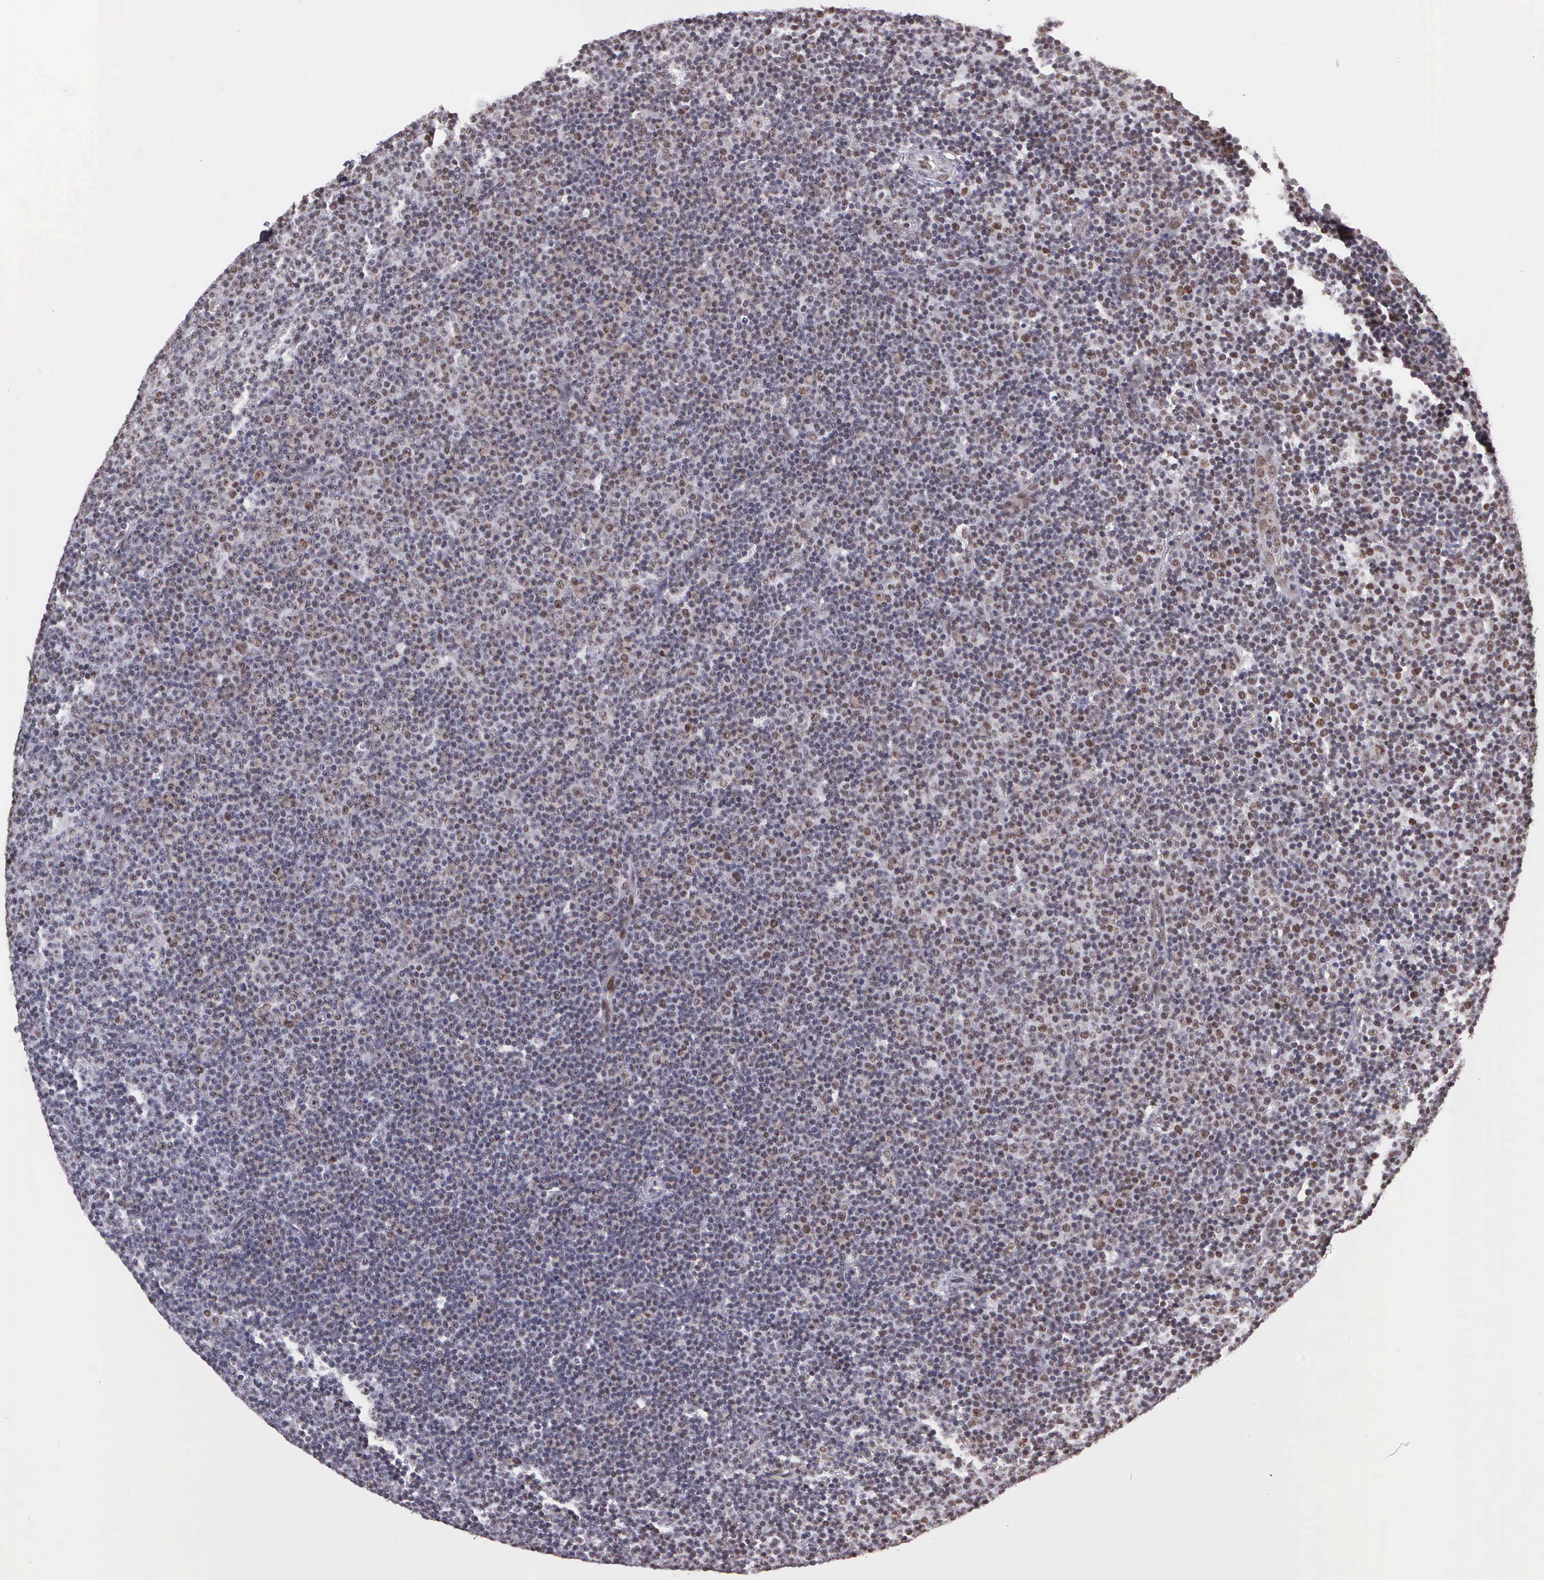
{"staining": {"intensity": "moderate", "quantity": "25%-75%", "location": "nuclear"}, "tissue": "lymphoma", "cell_type": "Tumor cells", "image_type": "cancer", "snomed": [{"axis": "morphology", "description": "Malignant lymphoma, non-Hodgkin's type, Low grade"}, {"axis": "topography", "description": "Lymph node"}], "caption": "This histopathology image demonstrates immunohistochemistry (IHC) staining of low-grade malignant lymphoma, non-Hodgkin's type, with medium moderate nuclear positivity in approximately 25%-75% of tumor cells.", "gene": "UBR7", "patient": {"sex": "male", "age": 57}}